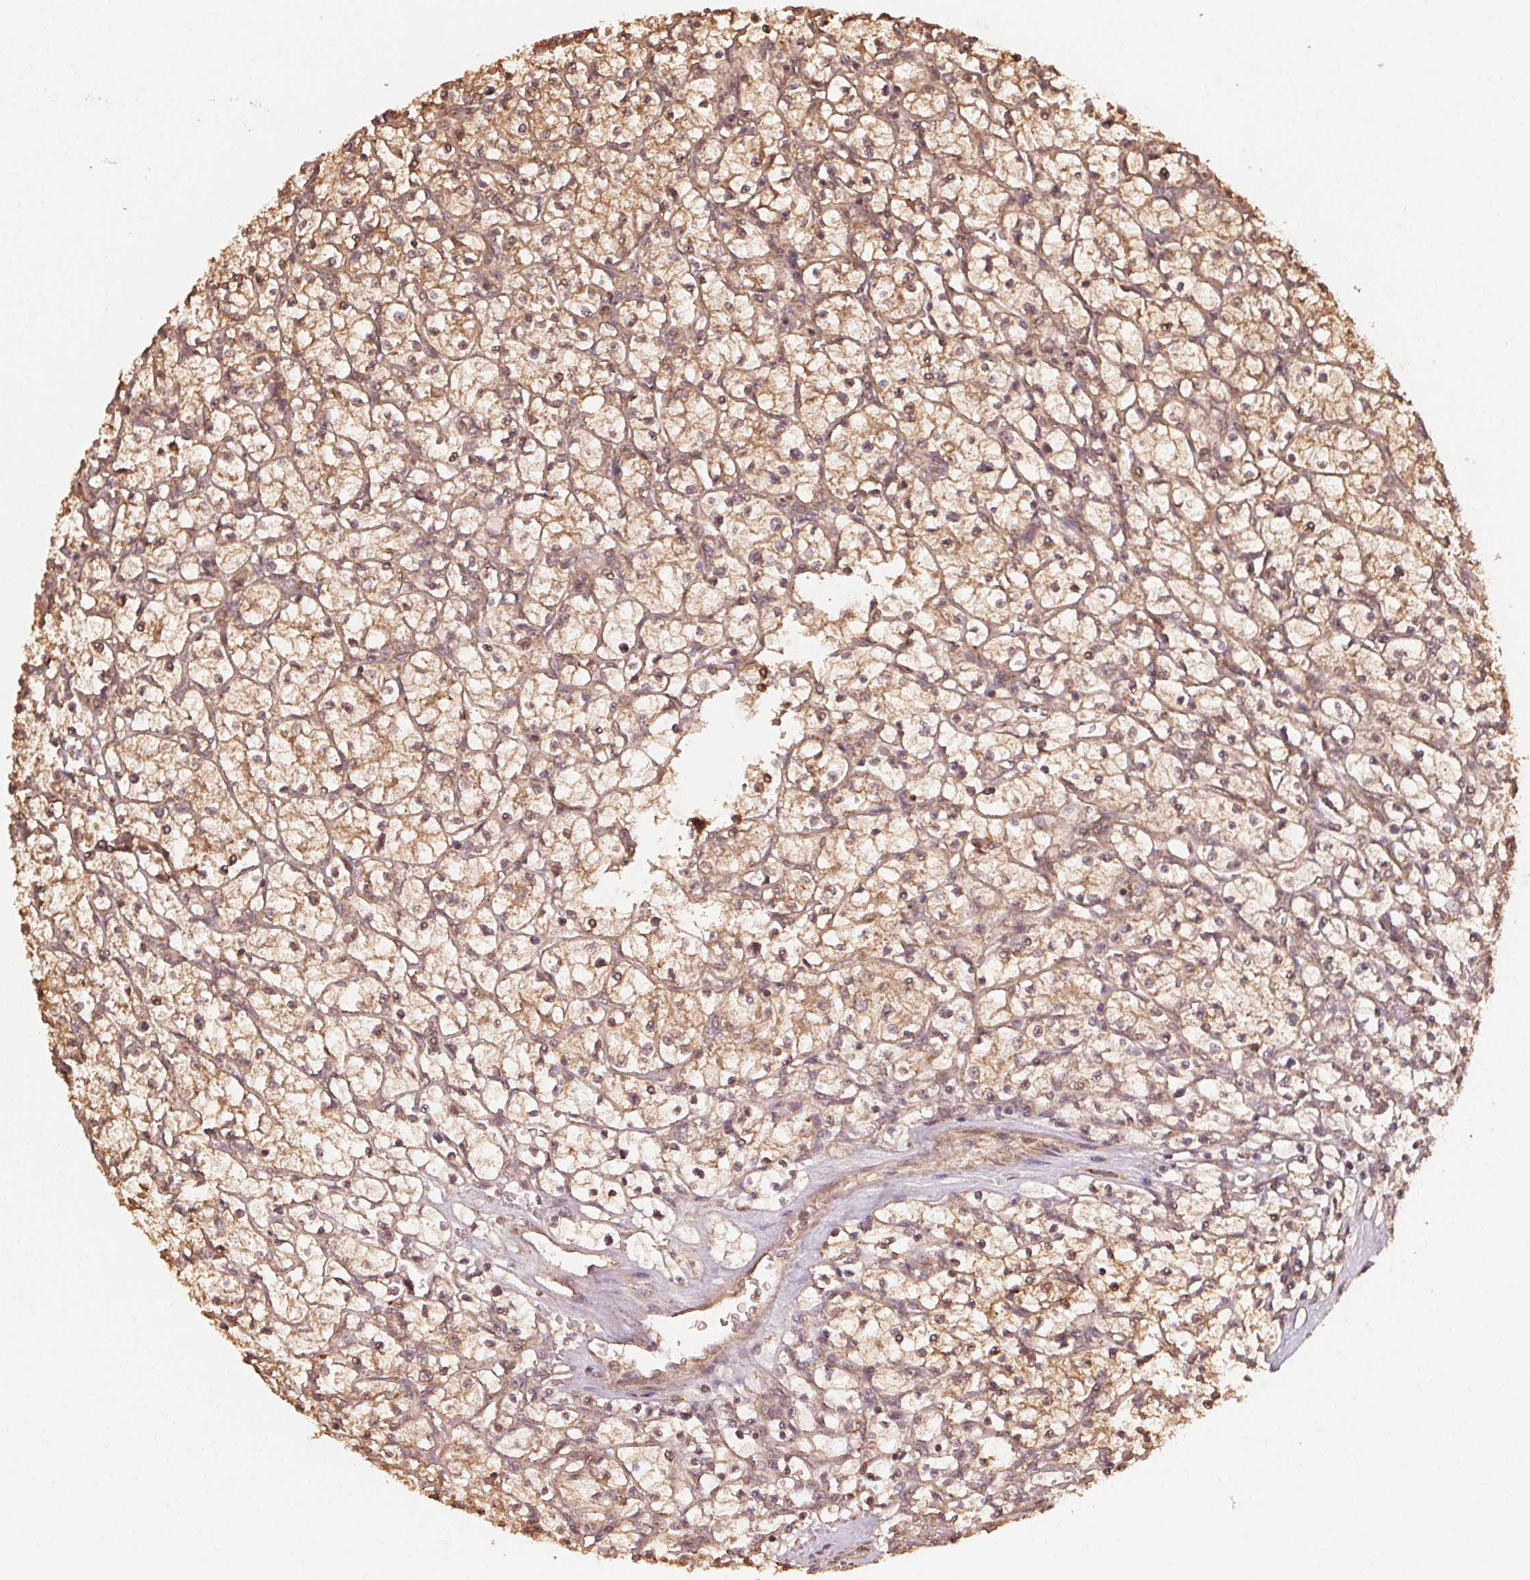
{"staining": {"intensity": "weak", "quantity": ">75%", "location": "cytoplasmic/membranous"}, "tissue": "renal cancer", "cell_type": "Tumor cells", "image_type": "cancer", "snomed": [{"axis": "morphology", "description": "Adenocarcinoma, NOS"}, {"axis": "topography", "description": "Kidney"}], "caption": "Adenocarcinoma (renal) stained for a protein exhibits weak cytoplasmic/membranous positivity in tumor cells.", "gene": "WBP2", "patient": {"sex": "female", "age": 64}}